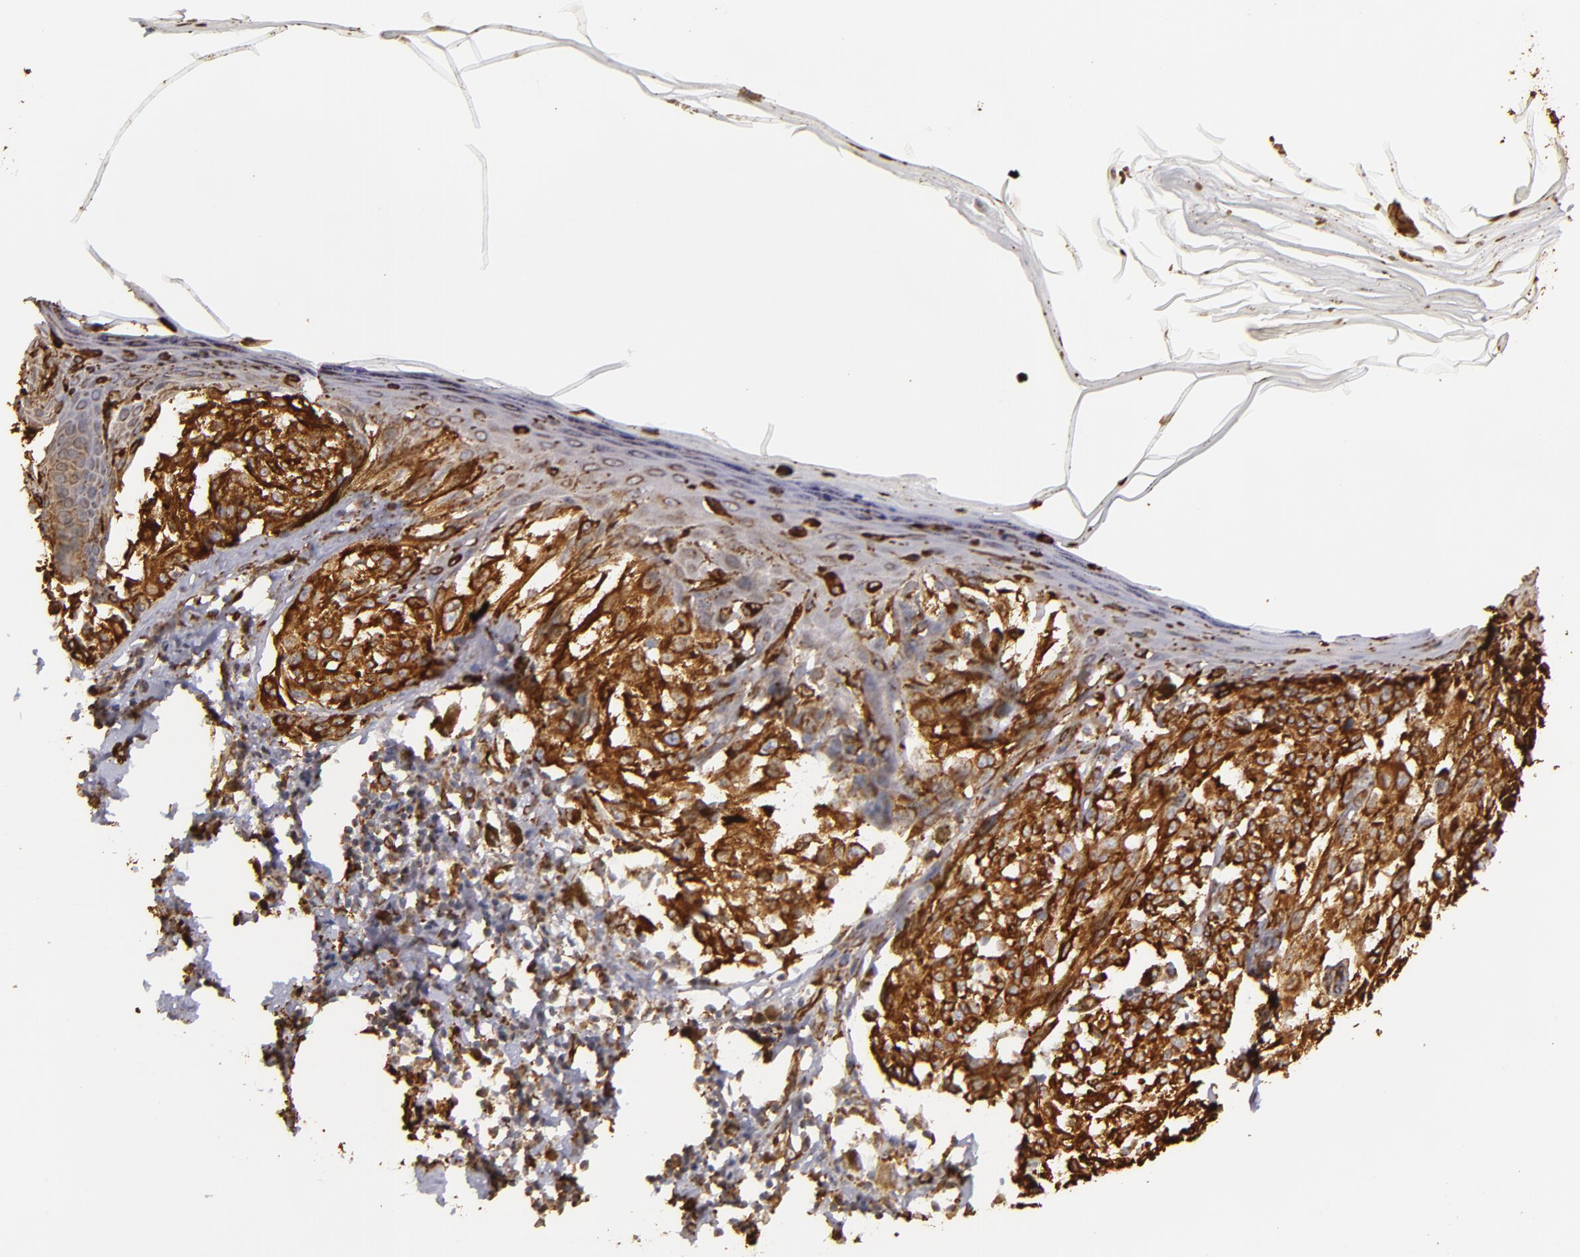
{"staining": {"intensity": "strong", "quantity": ">75%", "location": "cytoplasmic/membranous"}, "tissue": "melanoma", "cell_type": "Tumor cells", "image_type": "cancer", "snomed": [{"axis": "morphology", "description": "Malignant melanoma, NOS"}, {"axis": "topography", "description": "Skin"}], "caption": "Melanoma stained with a protein marker displays strong staining in tumor cells.", "gene": "CYB5R3", "patient": {"sex": "female", "age": 72}}